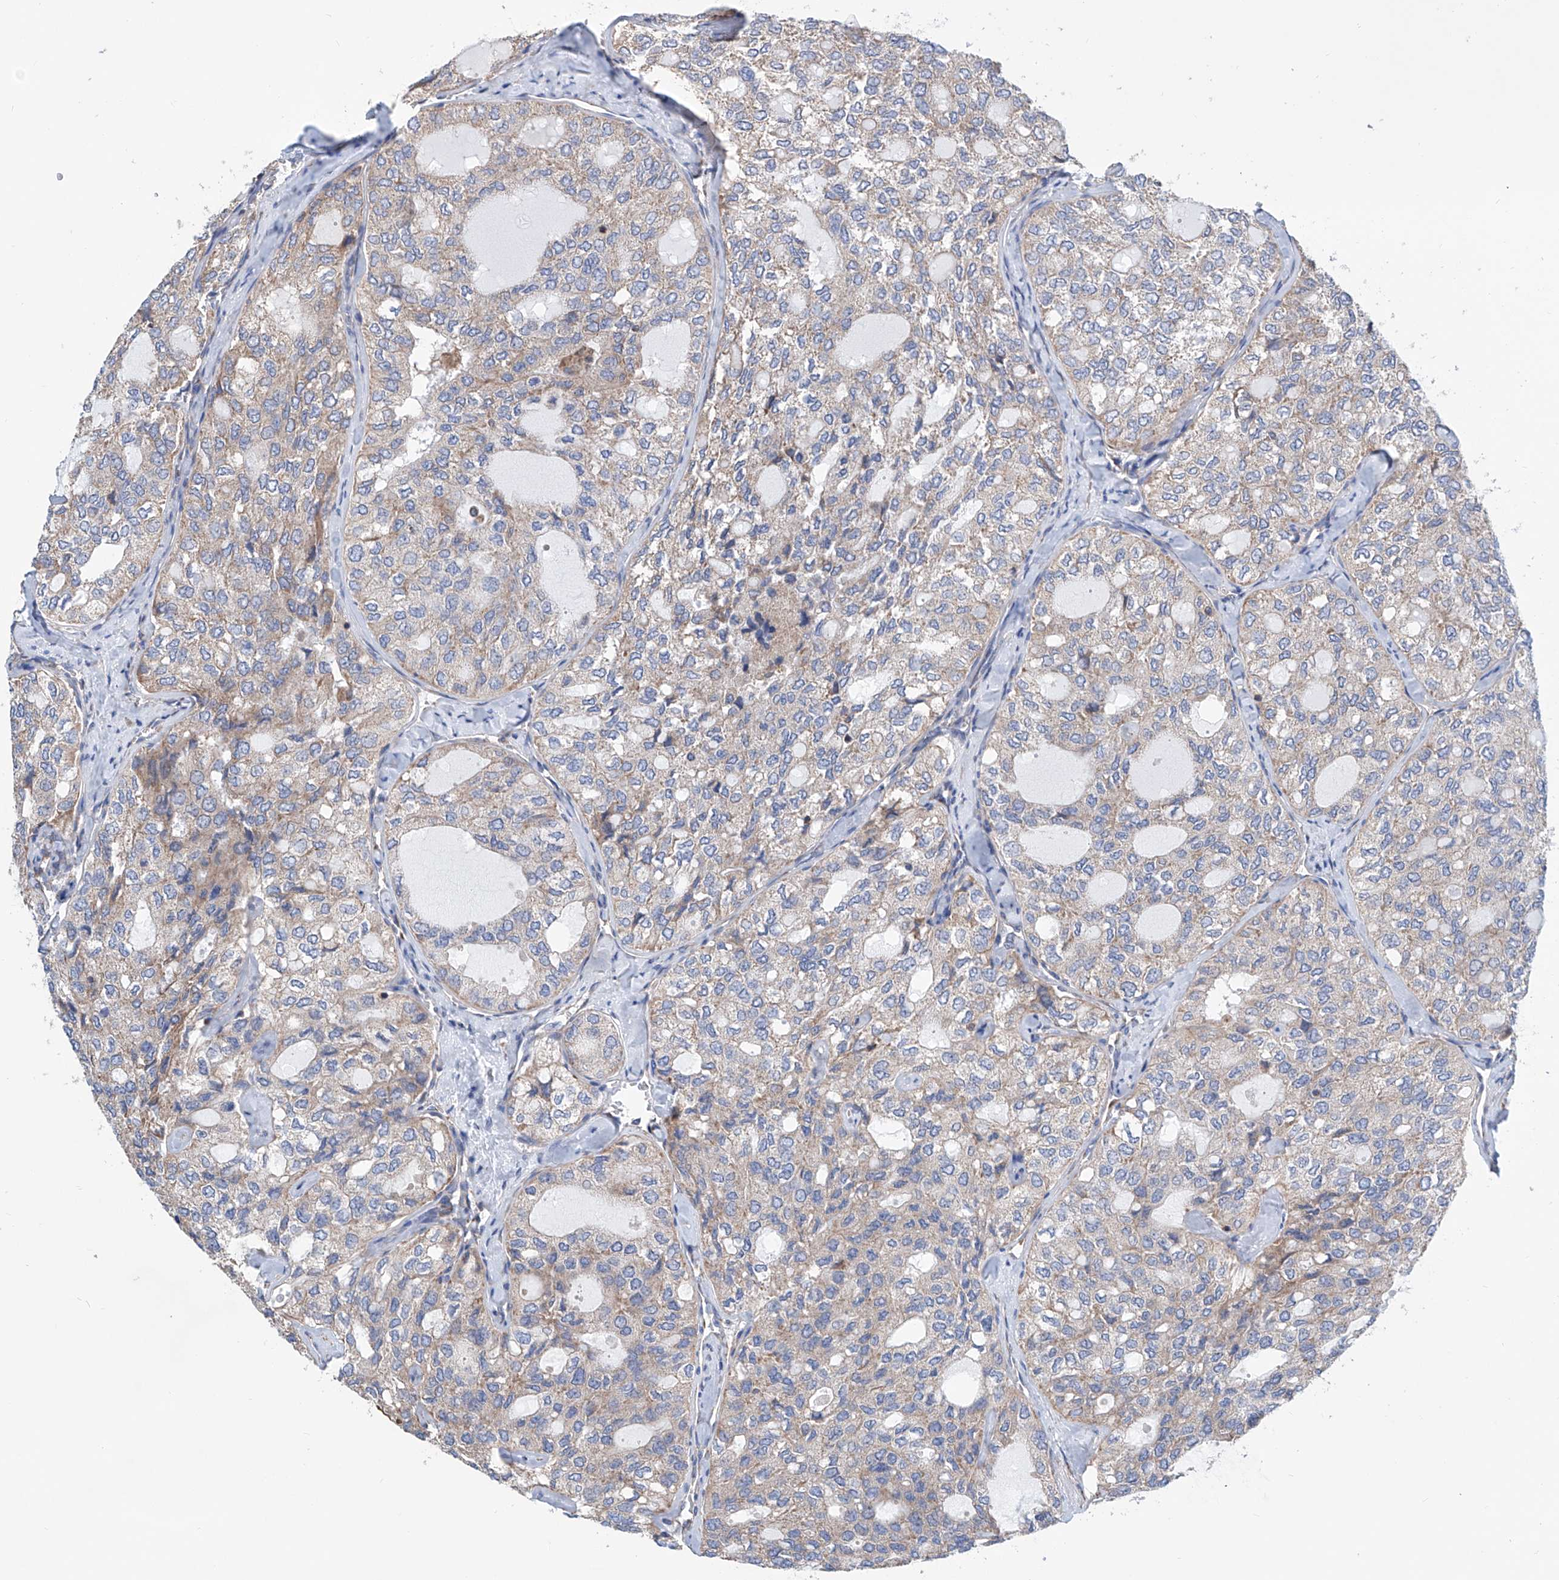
{"staining": {"intensity": "weak", "quantity": "<25%", "location": "cytoplasmic/membranous"}, "tissue": "thyroid cancer", "cell_type": "Tumor cells", "image_type": "cancer", "snomed": [{"axis": "morphology", "description": "Follicular adenoma carcinoma, NOS"}, {"axis": "topography", "description": "Thyroid gland"}], "caption": "High power microscopy image of an immunohistochemistry (IHC) image of thyroid cancer, revealing no significant positivity in tumor cells.", "gene": "MAD2L1", "patient": {"sex": "male", "age": 75}}